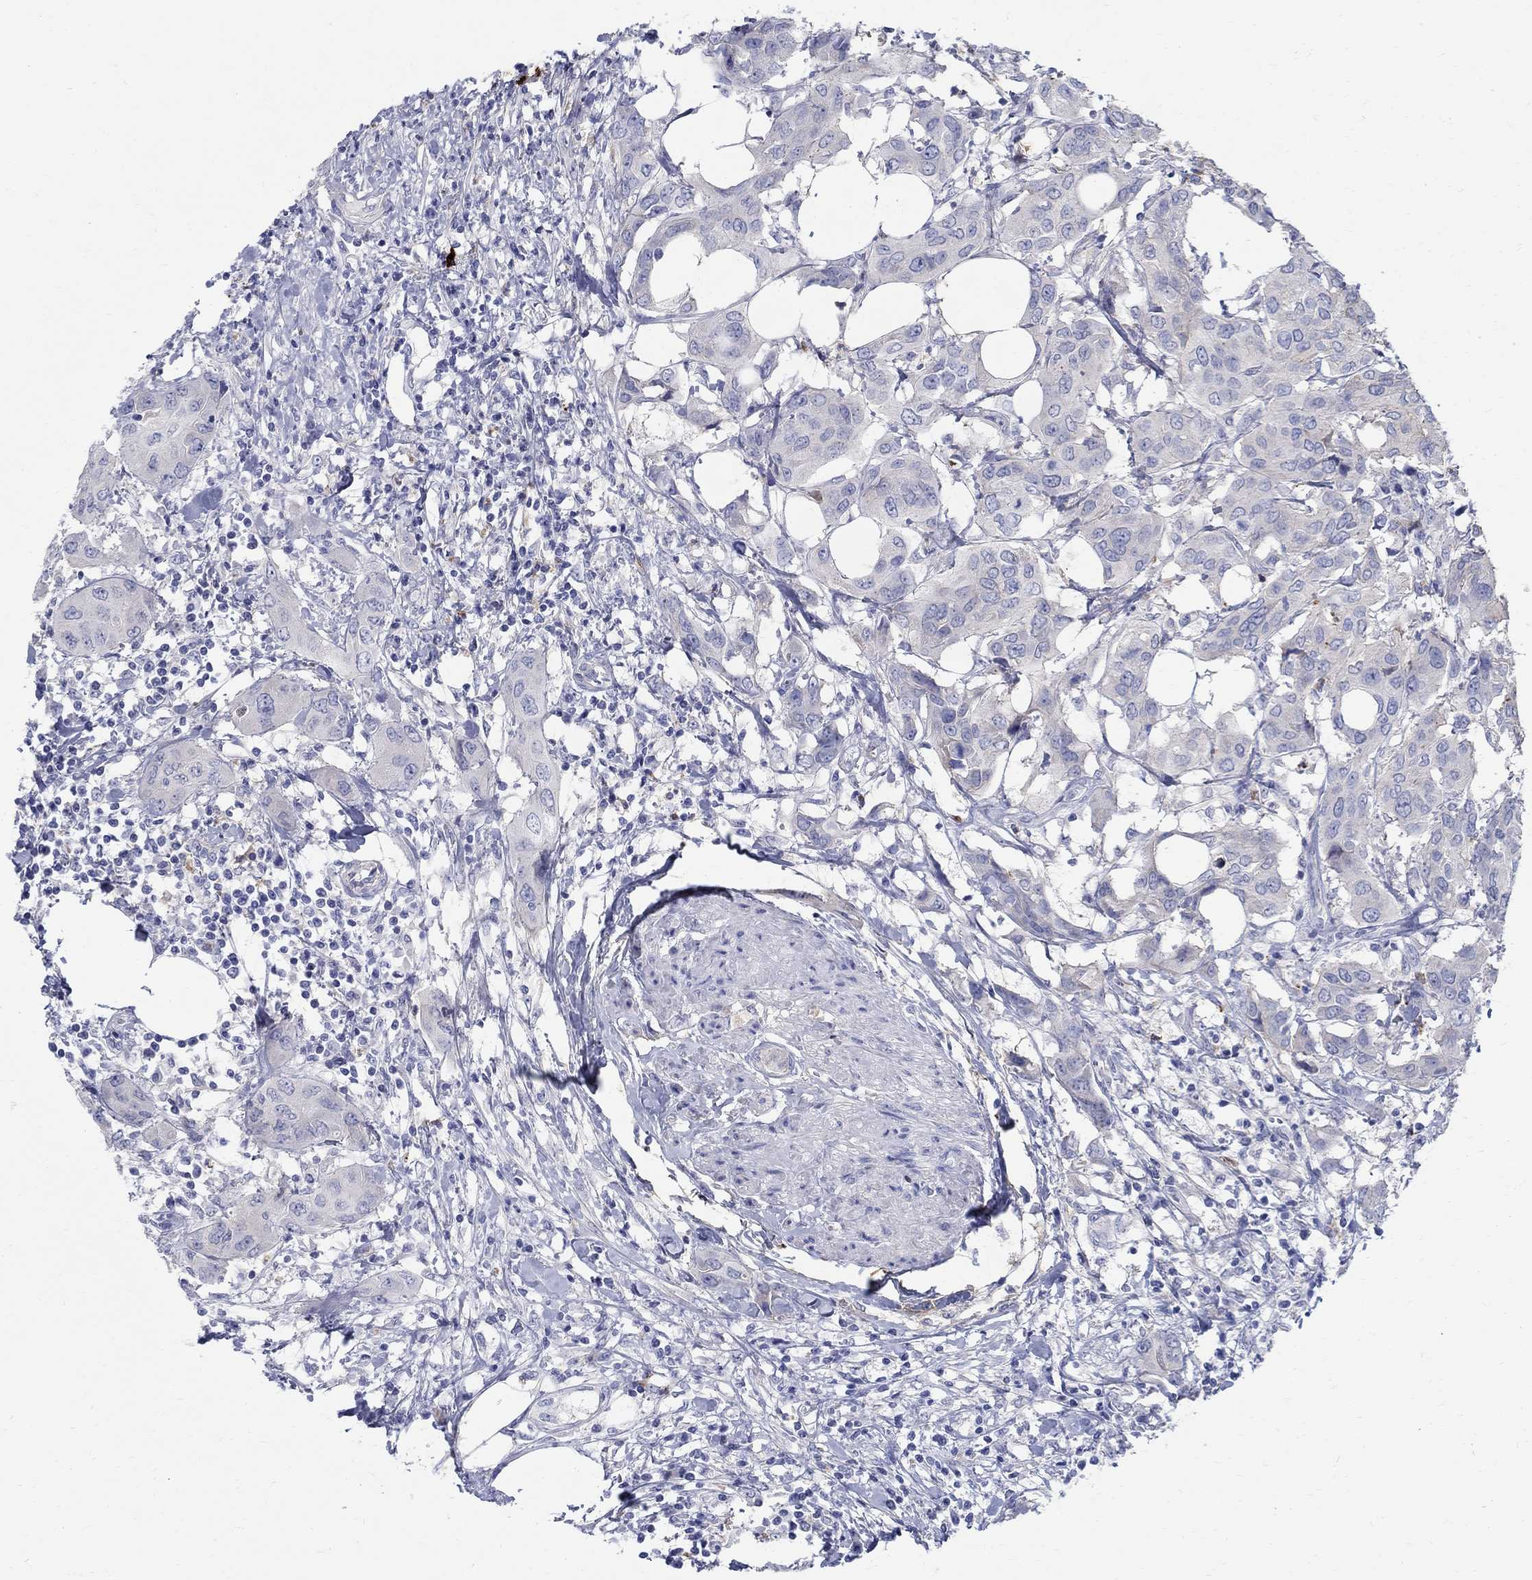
{"staining": {"intensity": "negative", "quantity": "none", "location": "none"}, "tissue": "urothelial cancer", "cell_type": "Tumor cells", "image_type": "cancer", "snomed": [{"axis": "morphology", "description": "Urothelial carcinoma, NOS"}, {"axis": "morphology", "description": "Urothelial carcinoma, High grade"}, {"axis": "topography", "description": "Urinary bladder"}], "caption": "This is a histopathology image of IHC staining of urothelial cancer, which shows no positivity in tumor cells.", "gene": "SOX2", "patient": {"sex": "male", "age": 63}}